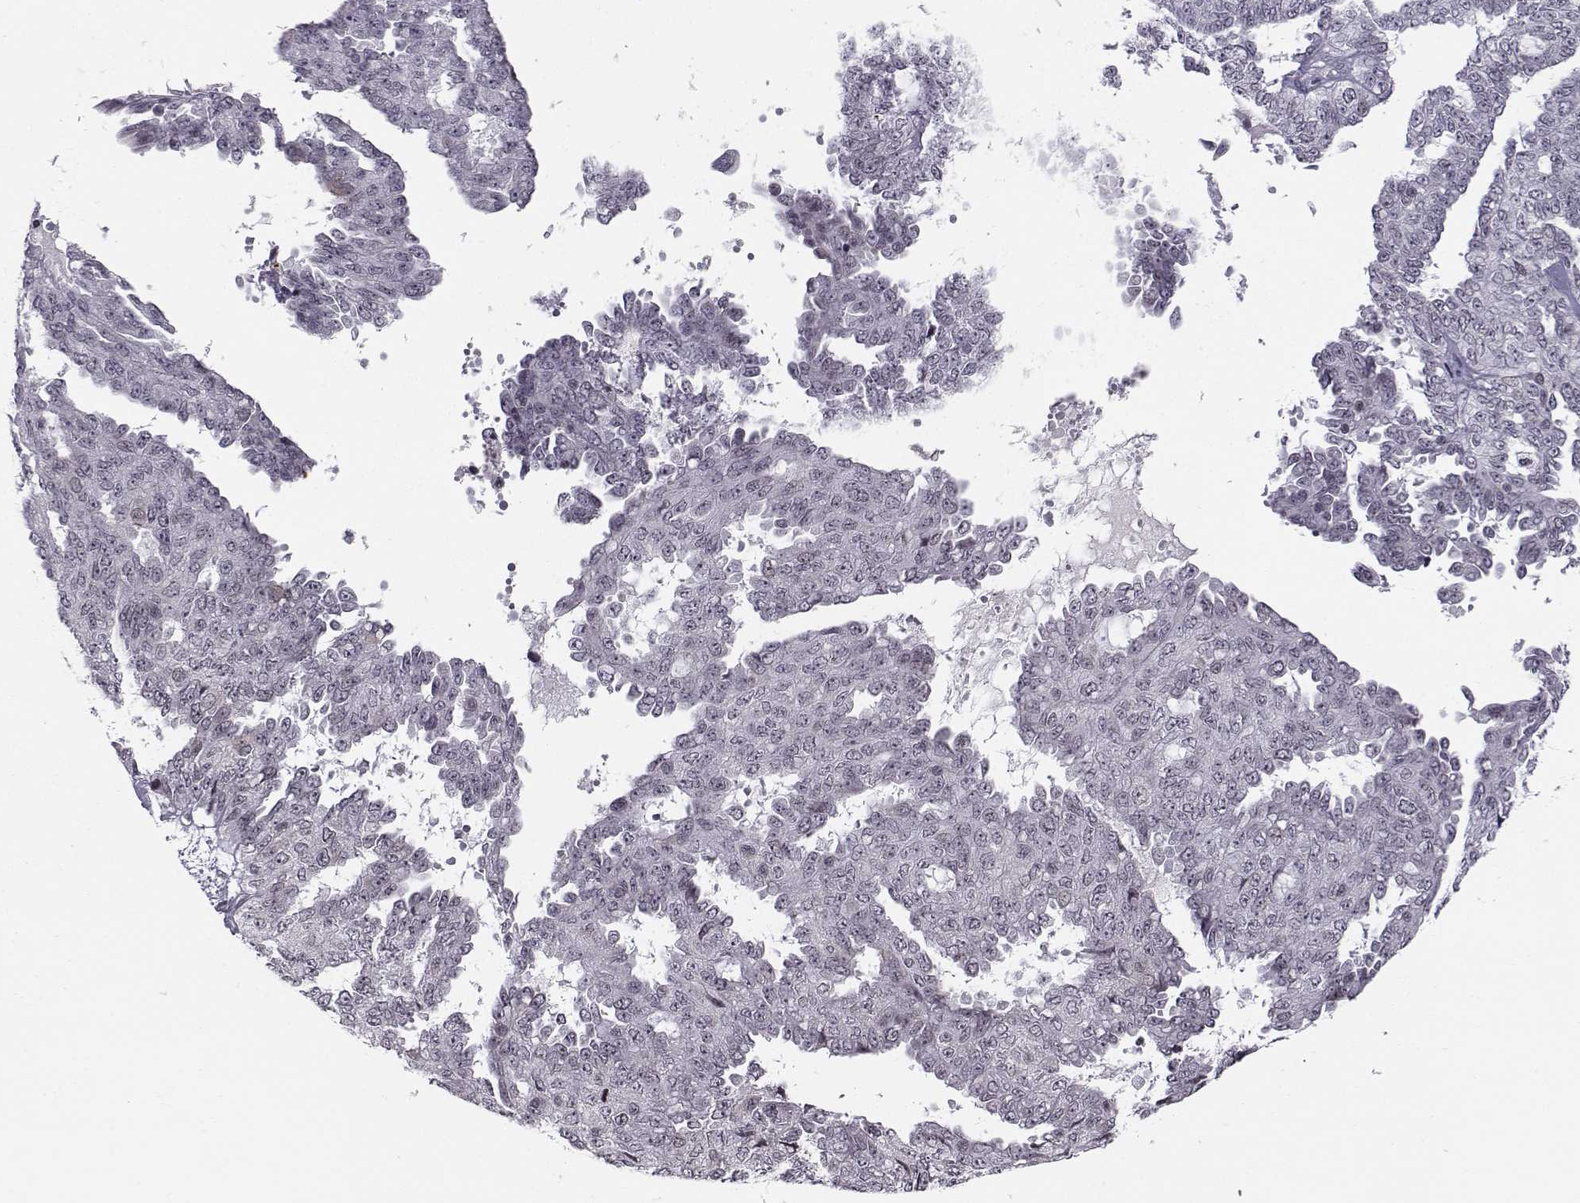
{"staining": {"intensity": "negative", "quantity": "none", "location": "none"}, "tissue": "ovarian cancer", "cell_type": "Tumor cells", "image_type": "cancer", "snomed": [{"axis": "morphology", "description": "Cystadenocarcinoma, serous, NOS"}, {"axis": "topography", "description": "Ovary"}], "caption": "Immunohistochemistry (IHC) of ovarian cancer exhibits no expression in tumor cells.", "gene": "MARCHF4", "patient": {"sex": "female", "age": 71}}